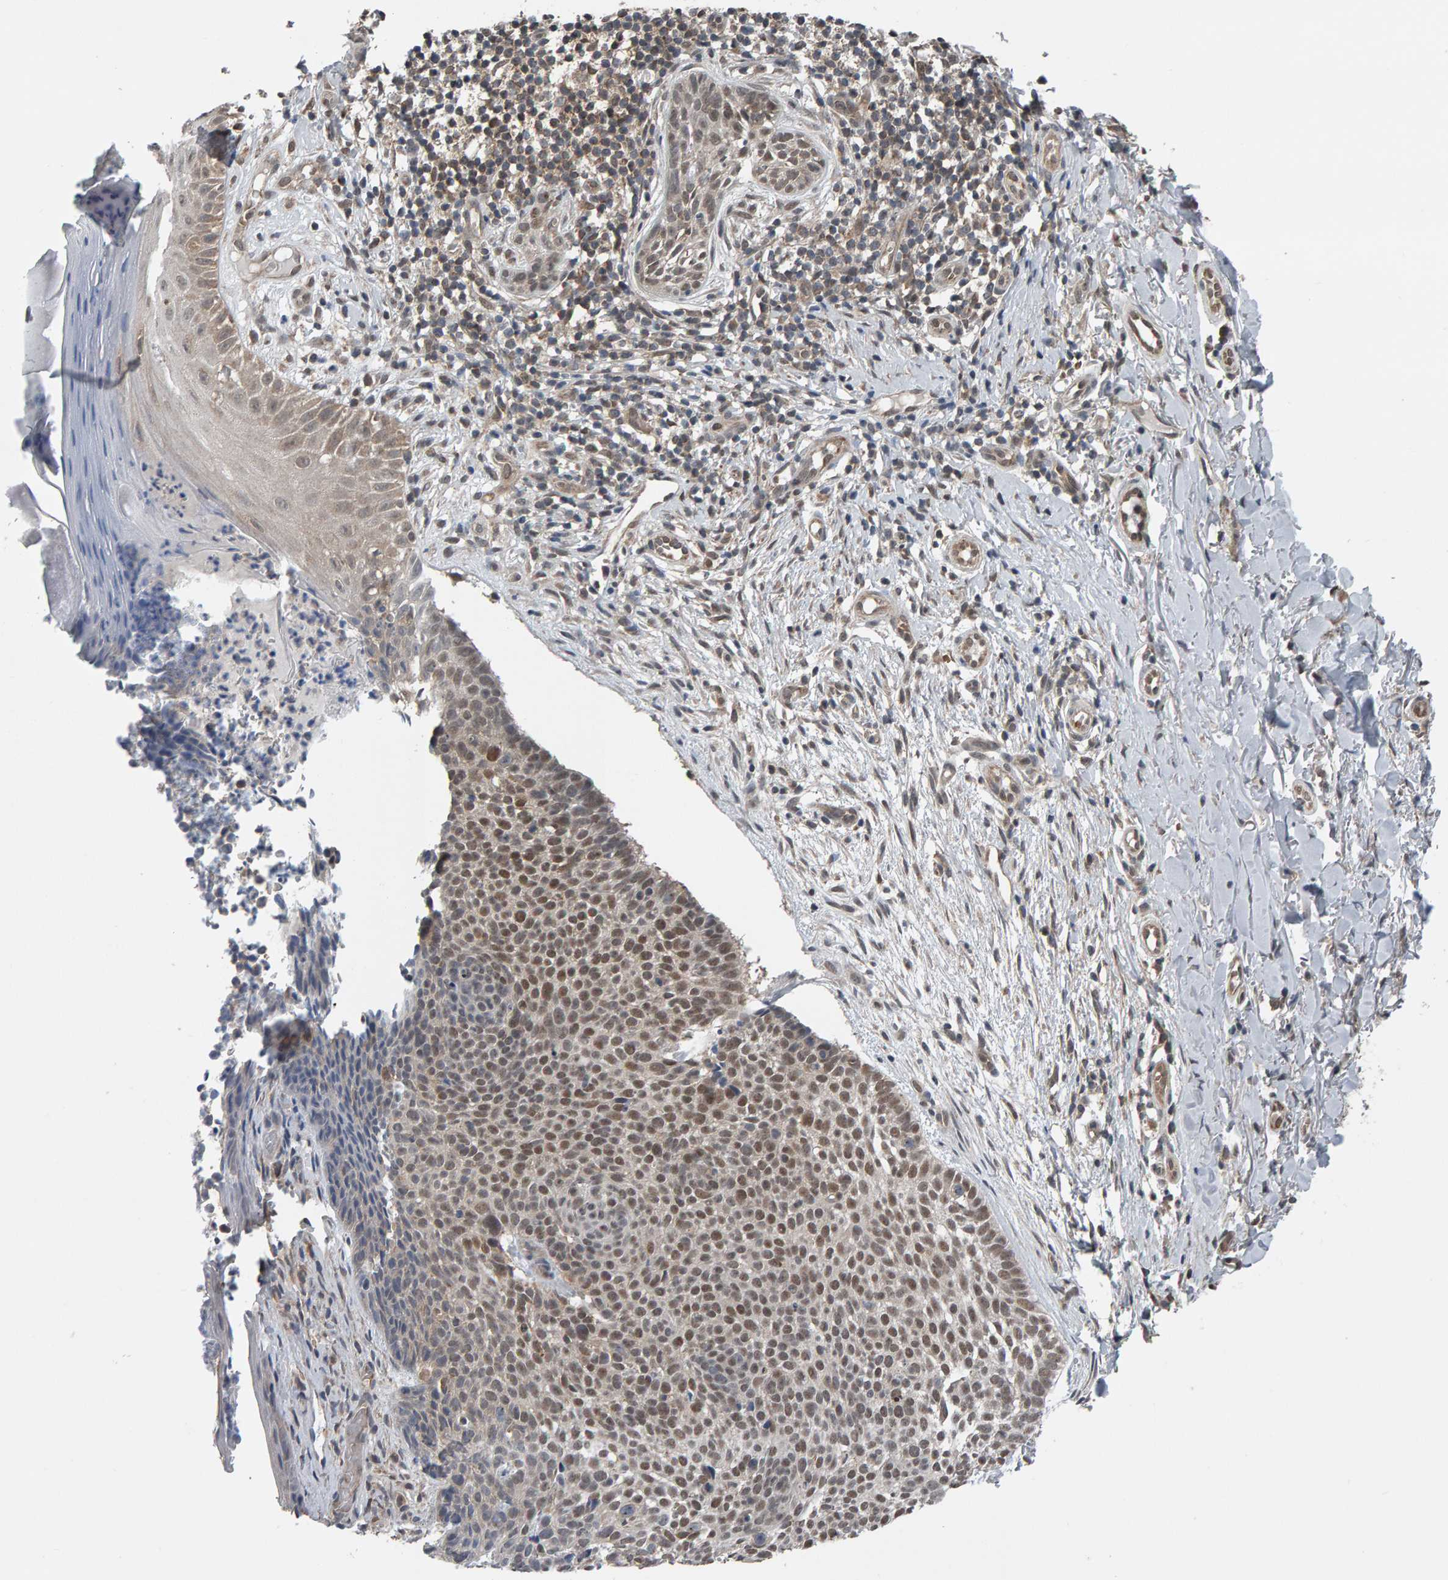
{"staining": {"intensity": "moderate", "quantity": "25%-75%", "location": "nuclear"}, "tissue": "skin cancer", "cell_type": "Tumor cells", "image_type": "cancer", "snomed": [{"axis": "morphology", "description": "Normal tissue, NOS"}, {"axis": "morphology", "description": "Basal cell carcinoma"}, {"axis": "topography", "description": "Skin"}], "caption": "Human skin cancer stained with a protein marker displays moderate staining in tumor cells.", "gene": "COASY", "patient": {"sex": "male", "age": 67}}